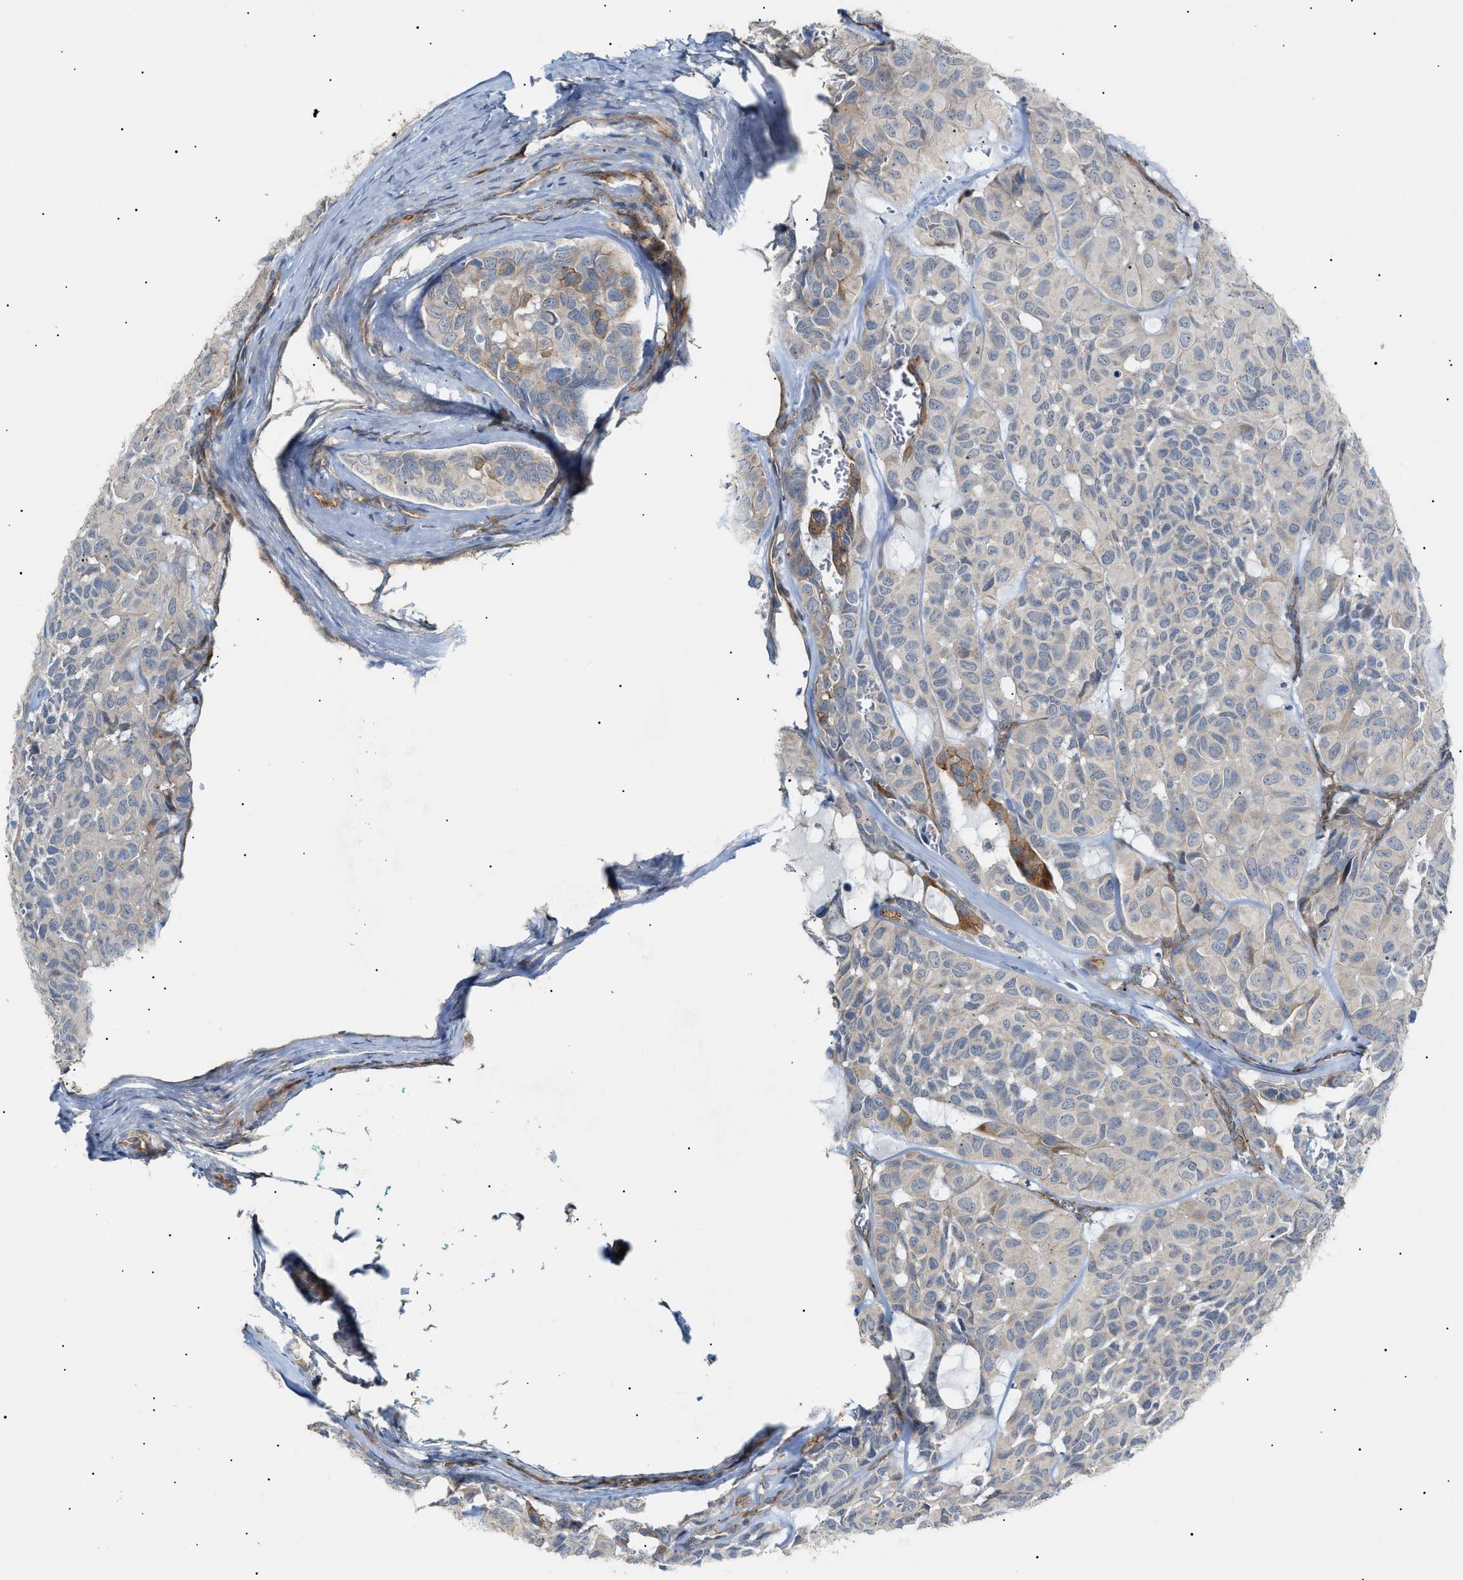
{"staining": {"intensity": "negative", "quantity": "none", "location": "none"}, "tissue": "head and neck cancer", "cell_type": "Tumor cells", "image_type": "cancer", "snomed": [{"axis": "morphology", "description": "Adenocarcinoma, NOS"}, {"axis": "topography", "description": "Salivary gland, NOS"}, {"axis": "topography", "description": "Head-Neck"}], "caption": "A photomicrograph of head and neck cancer stained for a protein reveals no brown staining in tumor cells.", "gene": "ZFHX2", "patient": {"sex": "female", "age": 76}}